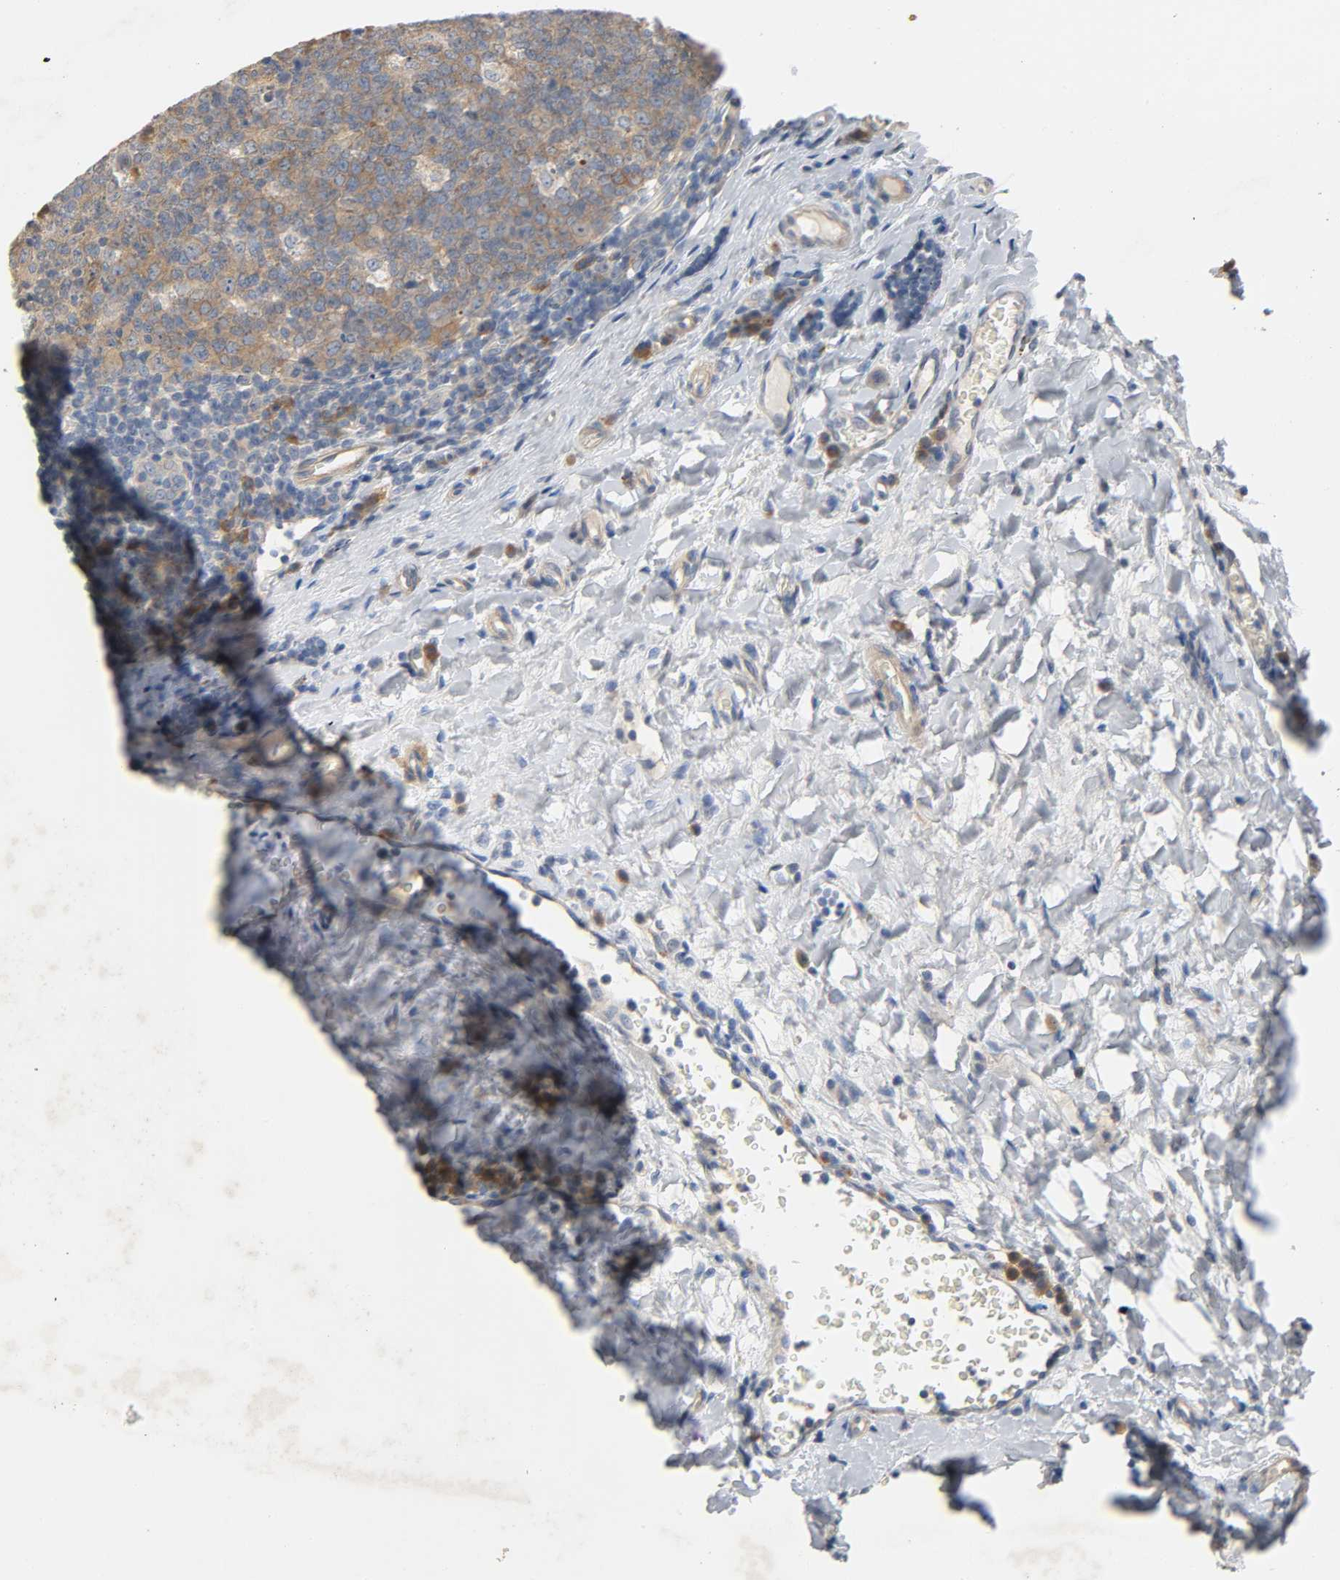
{"staining": {"intensity": "weak", "quantity": "25%-75%", "location": "cytoplasmic/membranous"}, "tissue": "tonsil", "cell_type": "Germinal center cells", "image_type": "normal", "snomed": [{"axis": "morphology", "description": "Normal tissue, NOS"}, {"axis": "topography", "description": "Tonsil"}], "caption": "IHC of benign tonsil exhibits low levels of weak cytoplasmic/membranous expression in approximately 25%-75% of germinal center cells. The staining was performed using DAB, with brown indicating positive protein expression. Nuclei are stained blue with hematoxylin.", "gene": "ARPC1A", "patient": {"sex": "male", "age": 17}}